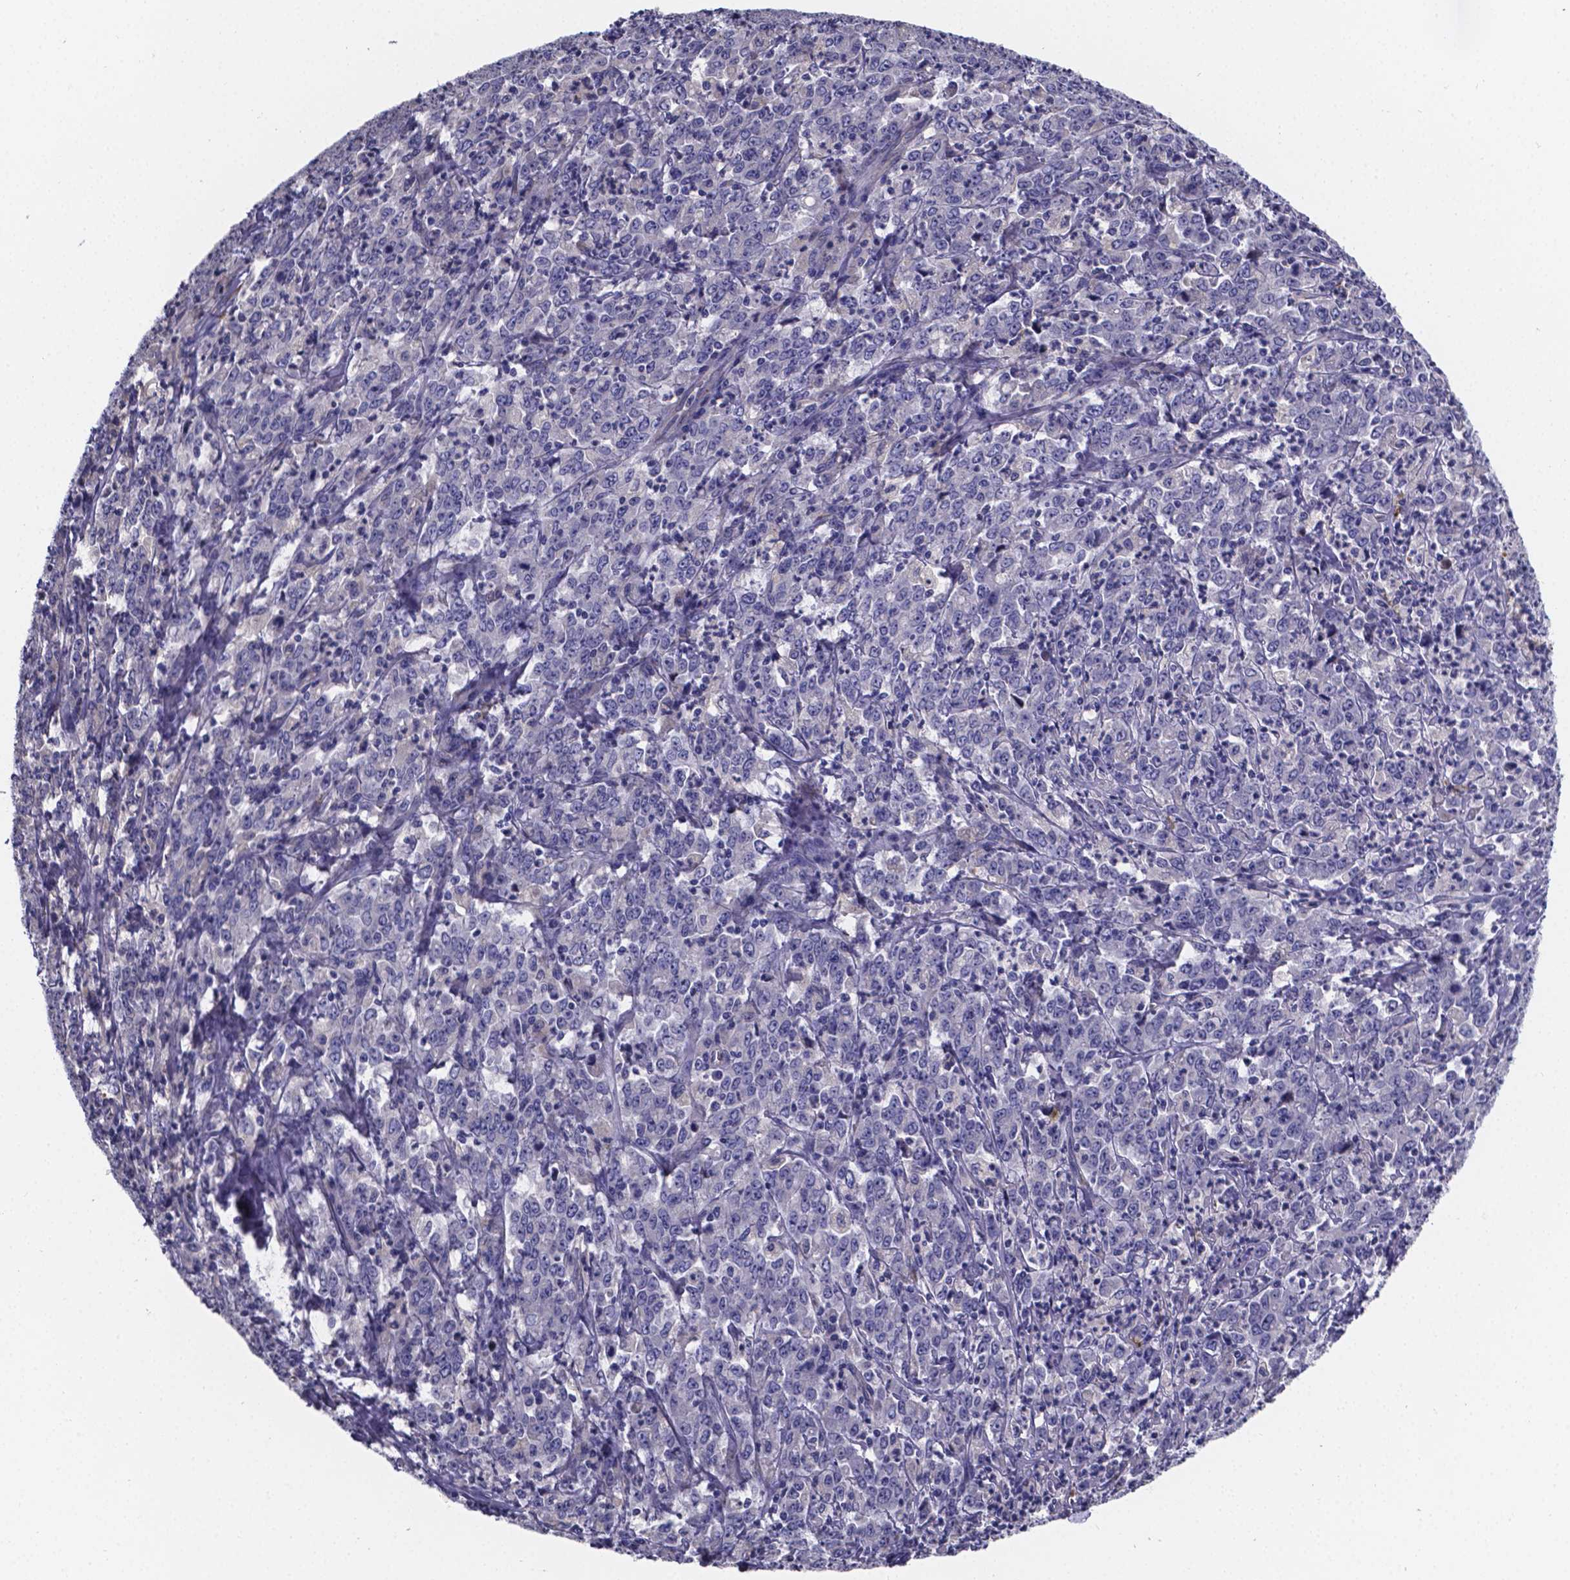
{"staining": {"intensity": "negative", "quantity": "none", "location": "none"}, "tissue": "stomach cancer", "cell_type": "Tumor cells", "image_type": "cancer", "snomed": [{"axis": "morphology", "description": "Adenocarcinoma, NOS"}, {"axis": "topography", "description": "Stomach, lower"}], "caption": "Adenocarcinoma (stomach) was stained to show a protein in brown. There is no significant staining in tumor cells.", "gene": "SFRP4", "patient": {"sex": "female", "age": 71}}